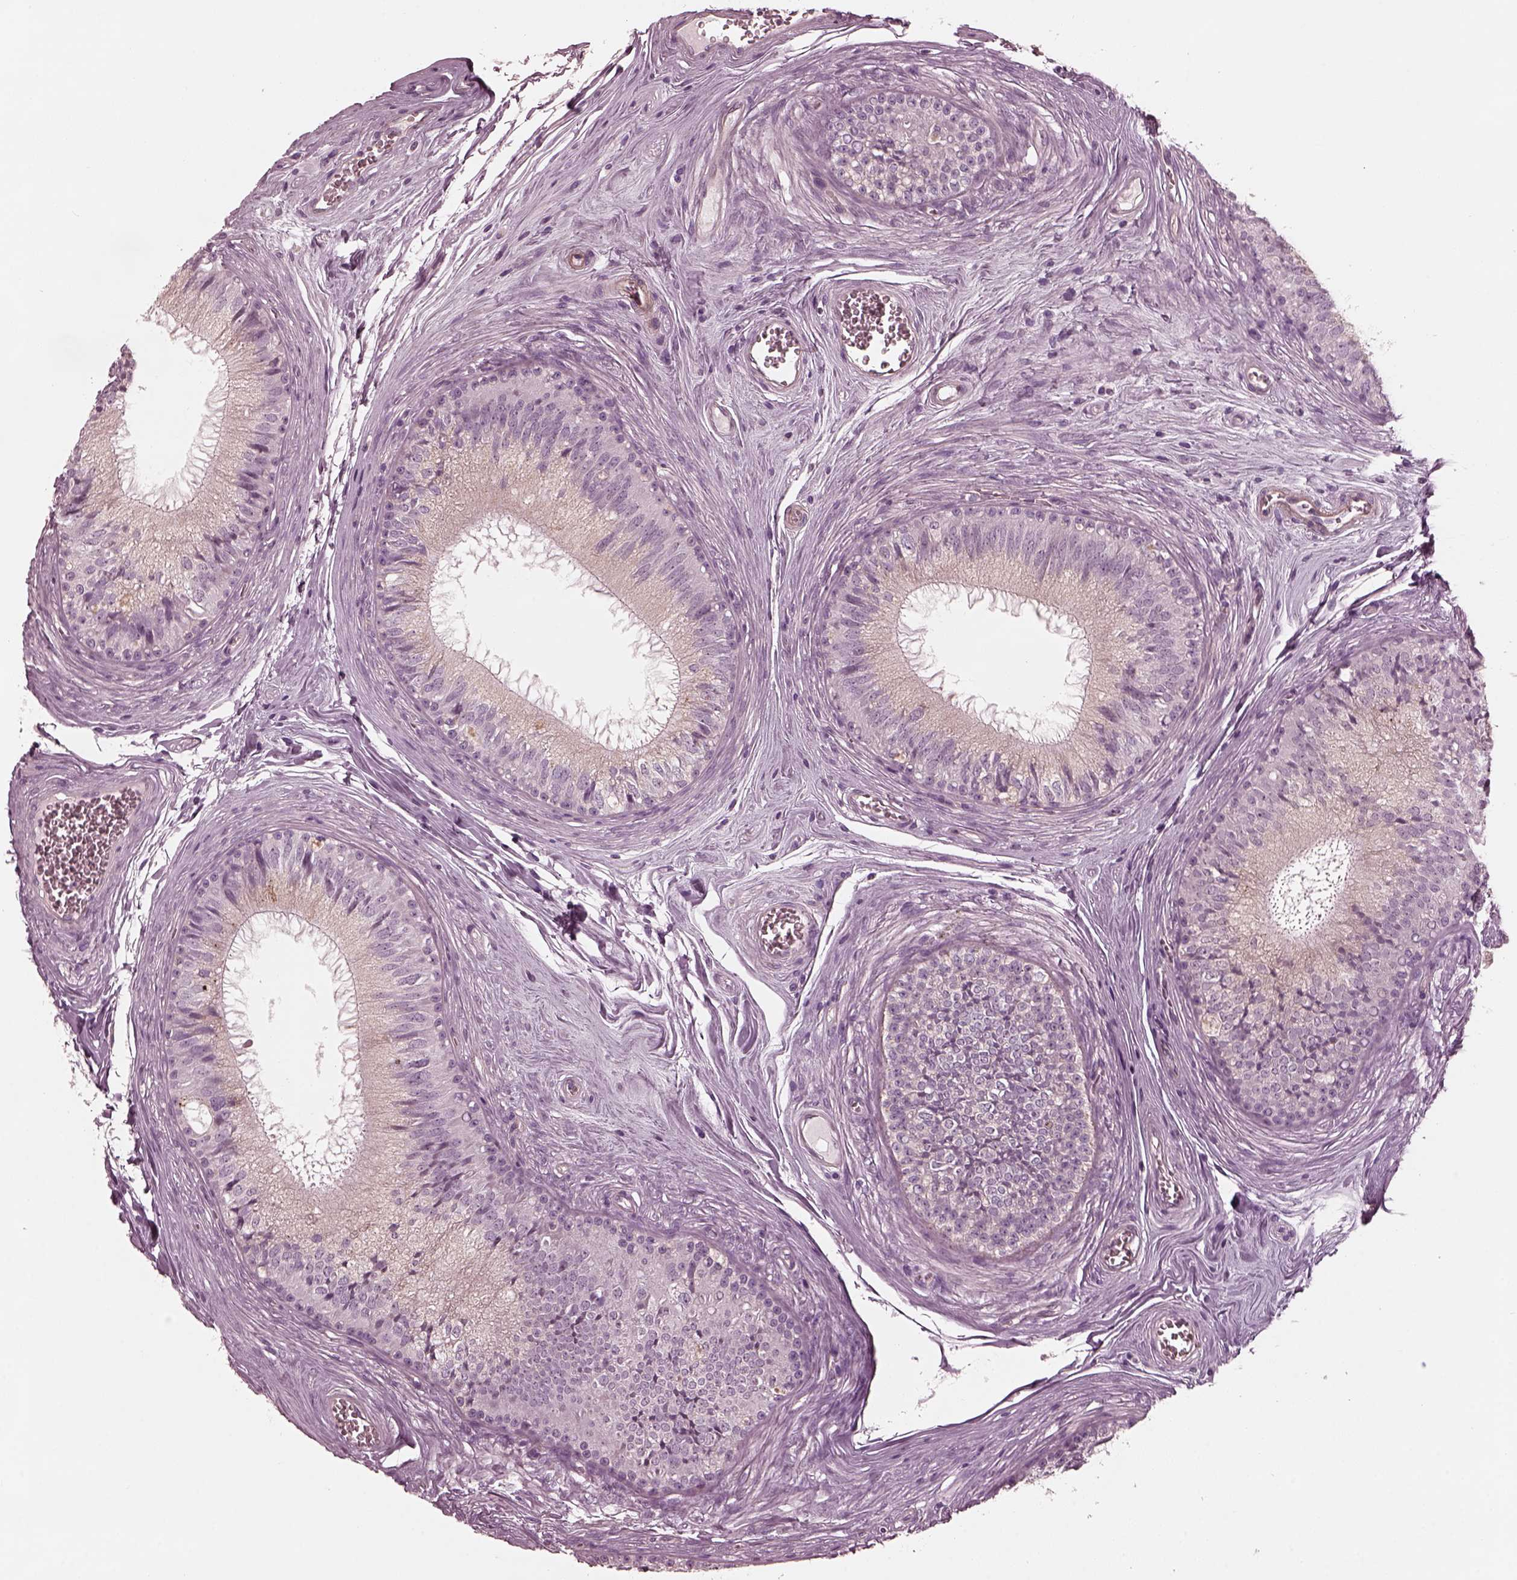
{"staining": {"intensity": "weak", "quantity": "25%-75%", "location": "cytoplasmic/membranous"}, "tissue": "epididymis", "cell_type": "Glandular cells", "image_type": "normal", "snomed": [{"axis": "morphology", "description": "Normal tissue, NOS"}, {"axis": "topography", "description": "Epididymis"}], "caption": "Epididymis was stained to show a protein in brown. There is low levels of weak cytoplasmic/membranous staining in about 25%-75% of glandular cells. Immunohistochemistry stains the protein in brown and the nuclei are stained blue.", "gene": "KIF6", "patient": {"sex": "male", "age": 37}}